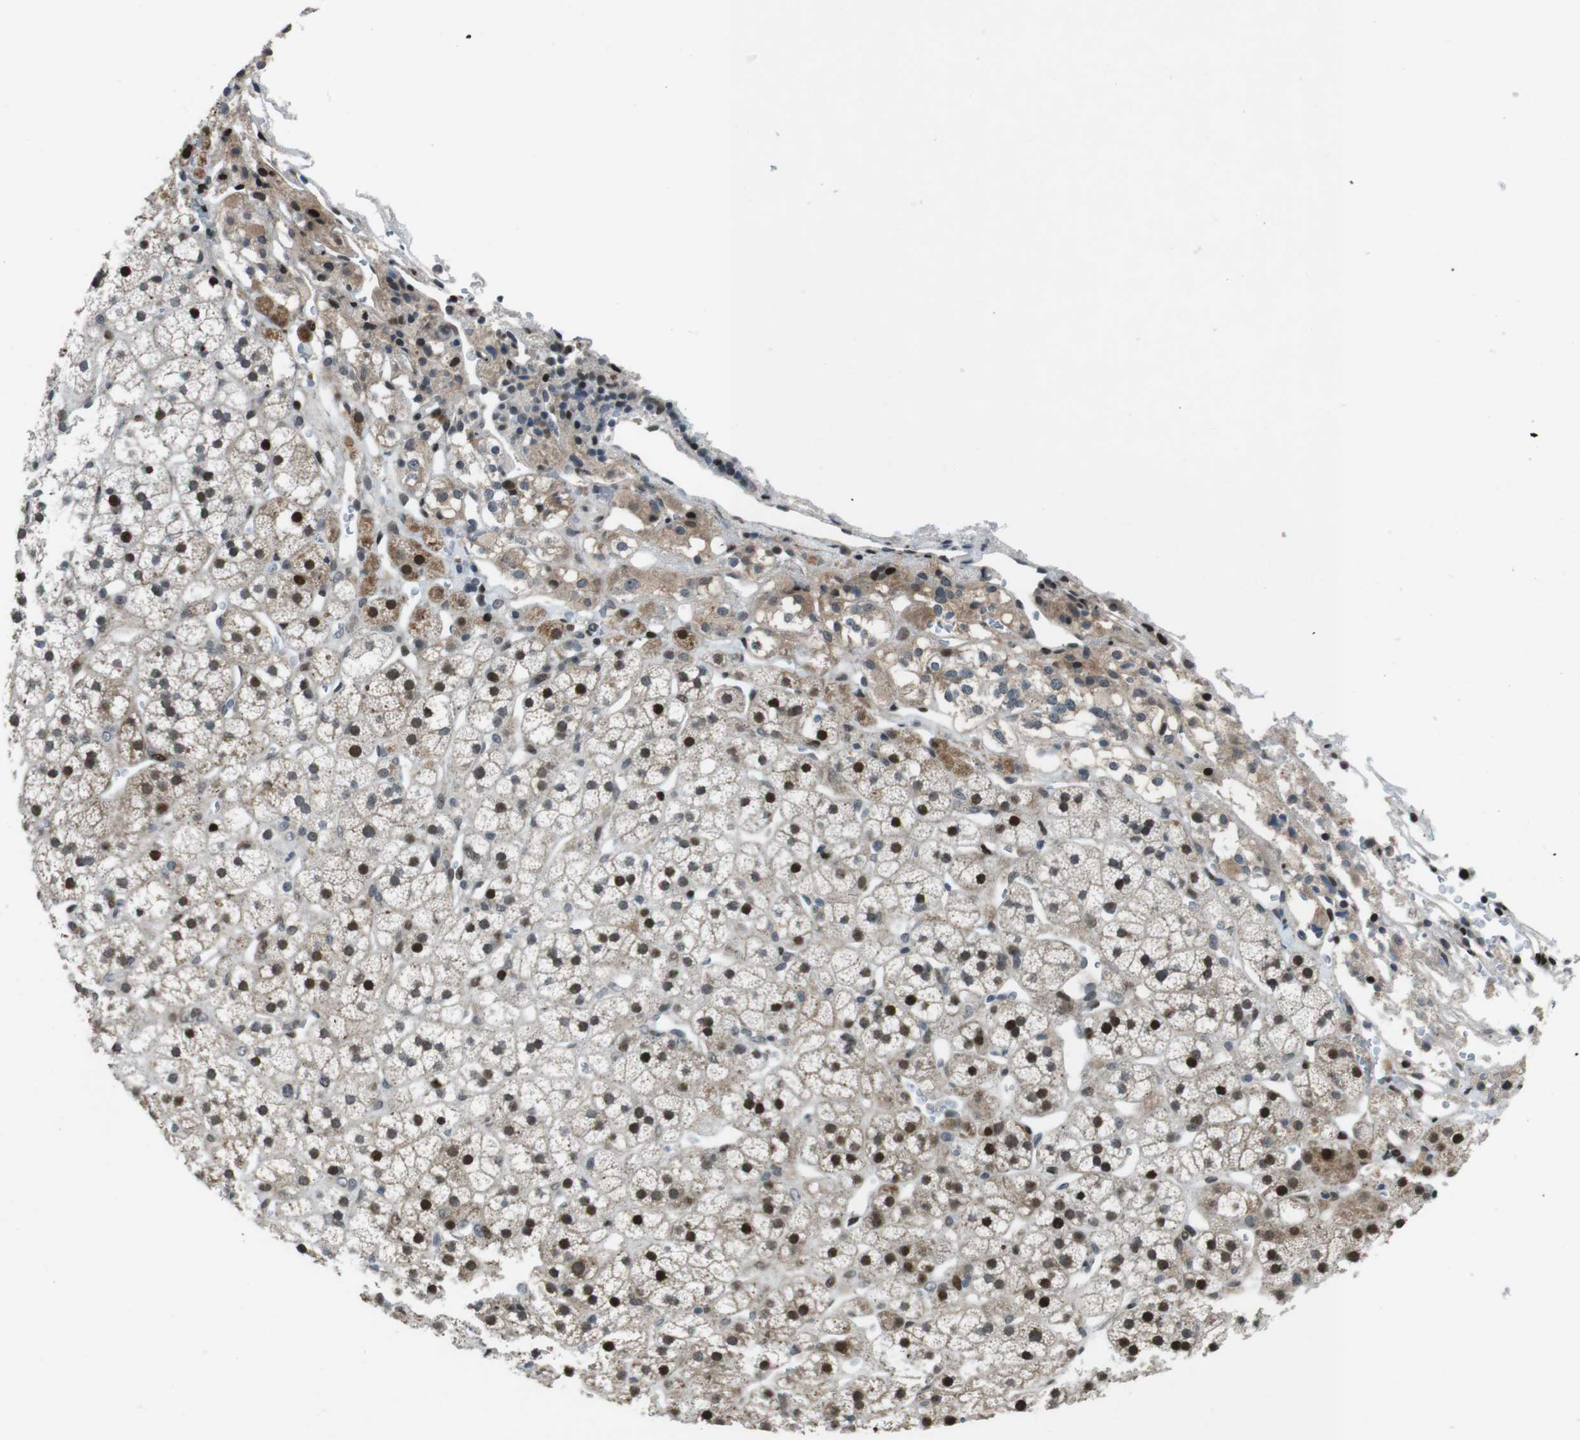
{"staining": {"intensity": "moderate", "quantity": "25%-75%", "location": "cytoplasmic/membranous,nuclear"}, "tissue": "adrenal gland", "cell_type": "Glandular cells", "image_type": "normal", "snomed": [{"axis": "morphology", "description": "Normal tissue, NOS"}, {"axis": "topography", "description": "Adrenal gland"}], "caption": "High-magnification brightfield microscopy of benign adrenal gland stained with DAB (brown) and counterstained with hematoxylin (blue). glandular cells exhibit moderate cytoplasmic/membranous,nuclear staining is identified in about25%-75% of cells. The staining is performed using DAB (3,3'-diaminobenzidine) brown chromogen to label protein expression. The nuclei are counter-stained blue using hematoxylin.", "gene": "PBRM1", "patient": {"sex": "male", "age": 56}}